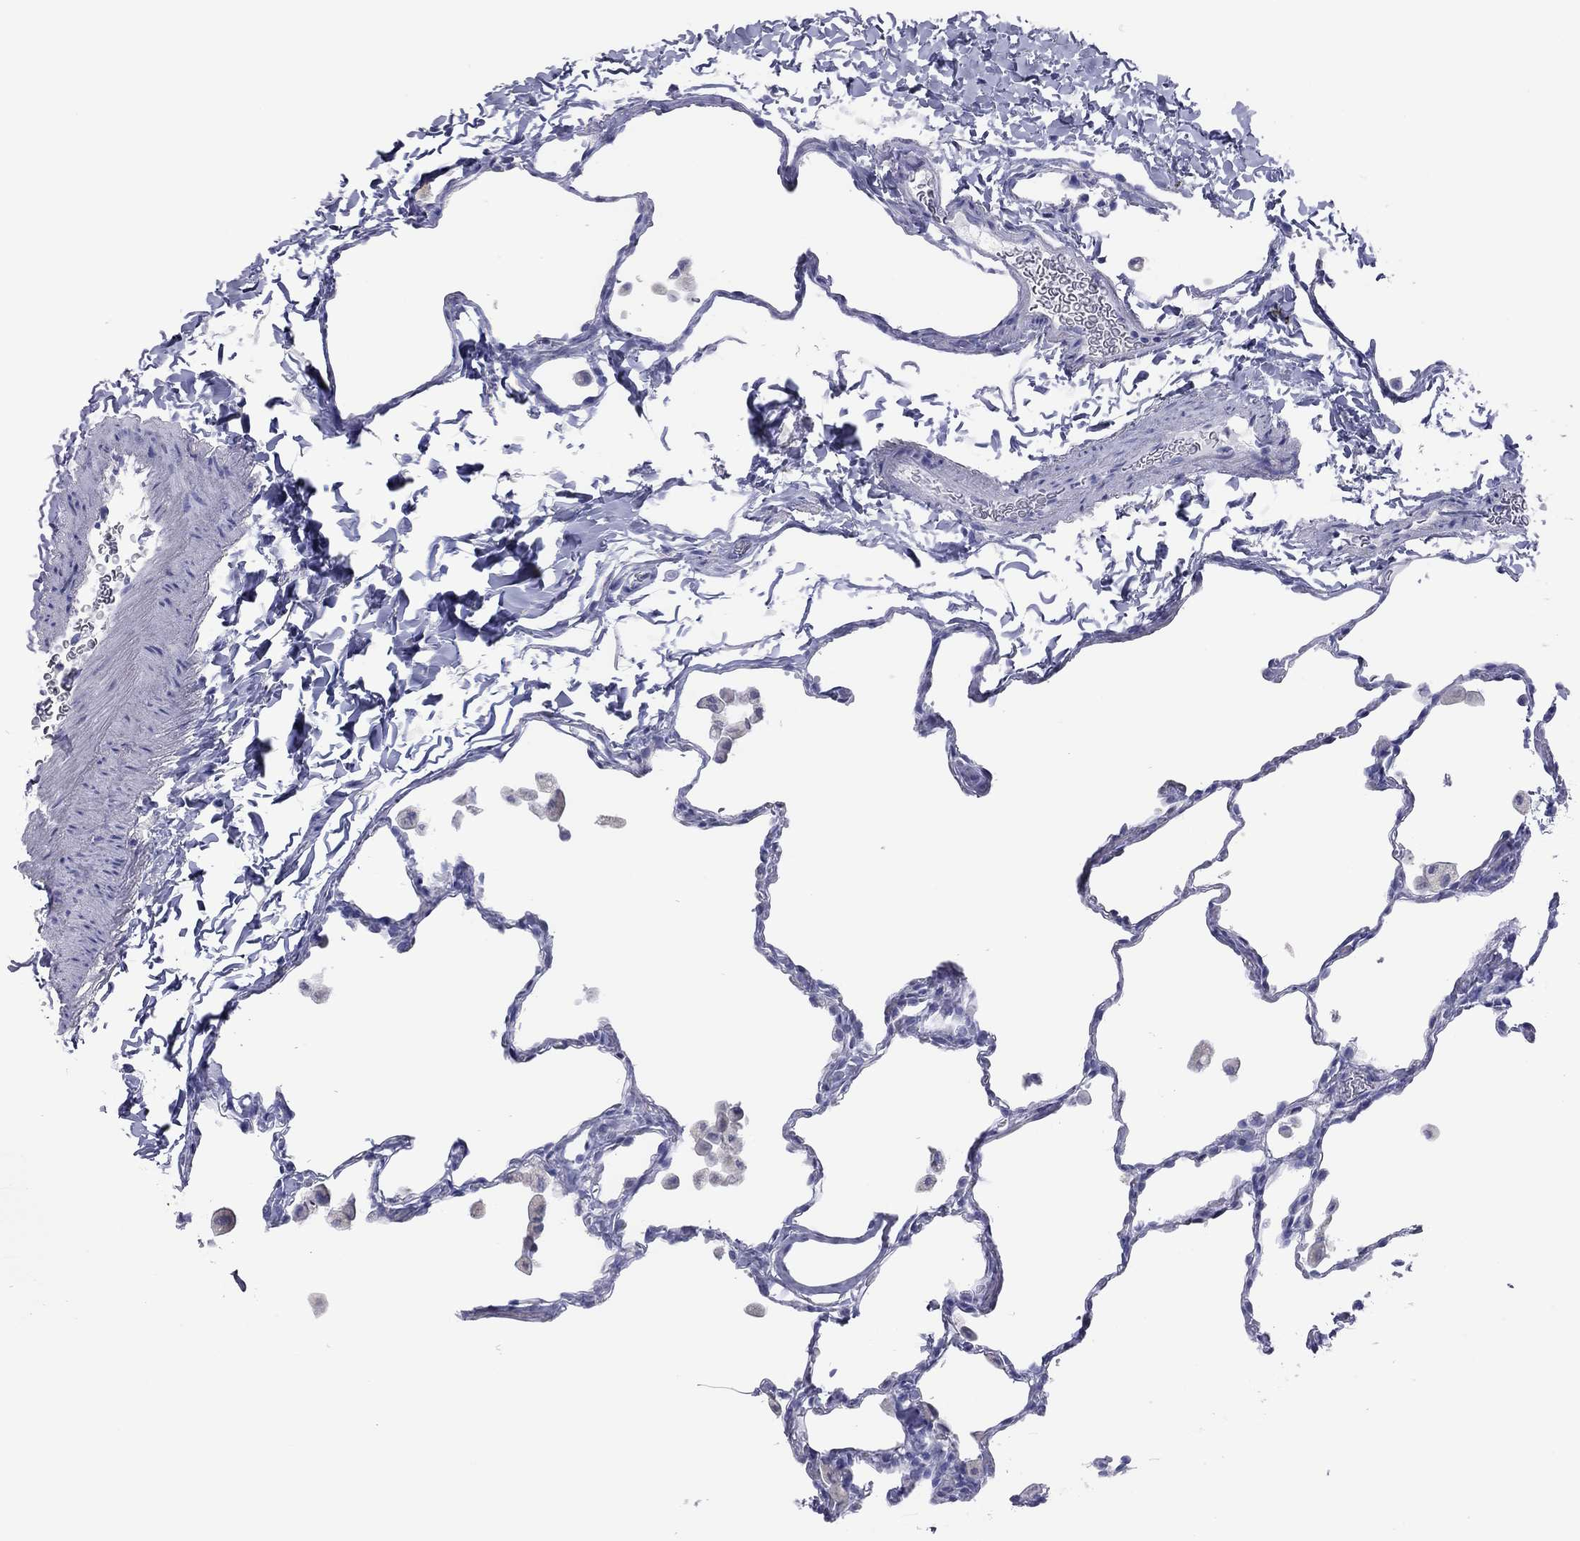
{"staining": {"intensity": "negative", "quantity": "none", "location": "none"}, "tissue": "lung", "cell_type": "Alveolar cells", "image_type": "normal", "snomed": [{"axis": "morphology", "description": "Normal tissue, NOS"}, {"axis": "topography", "description": "Lung"}], "caption": "Immunohistochemistry (IHC) micrograph of benign lung: lung stained with DAB (3,3'-diaminobenzidine) demonstrates no significant protein staining in alveolar cells. The staining was performed using DAB to visualize the protein expression in brown, while the nuclei were stained in blue with hematoxylin (Magnification: 20x).", "gene": "VSIG10", "patient": {"sex": "female", "age": 47}}